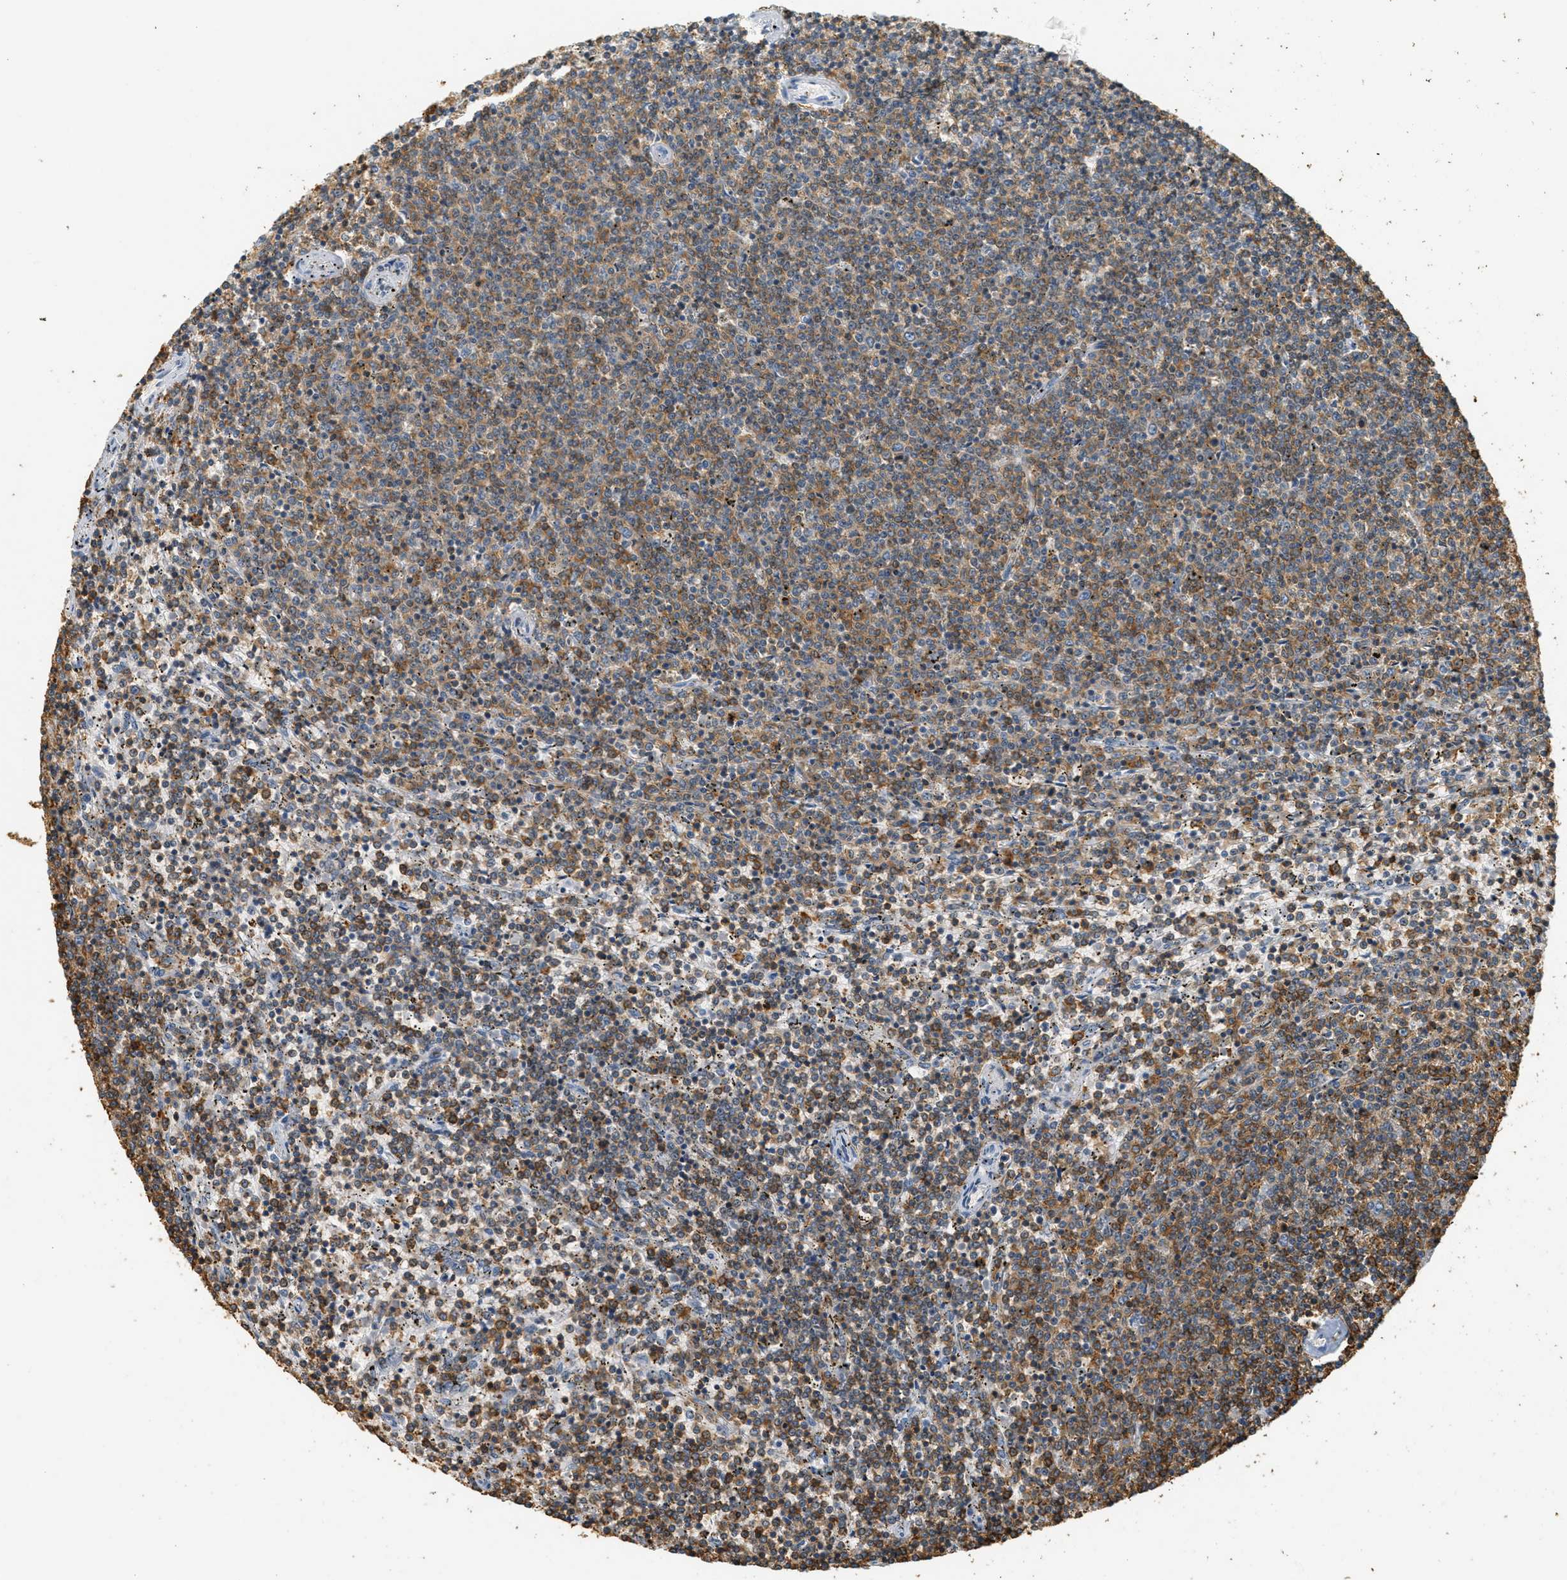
{"staining": {"intensity": "moderate", "quantity": ">75%", "location": "cytoplasmic/membranous"}, "tissue": "lymphoma", "cell_type": "Tumor cells", "image_type": "cancer", "snomed": [{"axis": "morphology", "description": "Malignant lymphoma, non-Hodgkin's type, Low grade"}, {"axis": "topography", "description": "Spleen"}], "caption": "Immunohistochemical staining of human lymphoma demonstrates moderate cytoplasmic/membranous protein expression in approximately >75% of tumor cells.", "gene": "LSP1", "patient": {"sex": "female", "age": 50}}